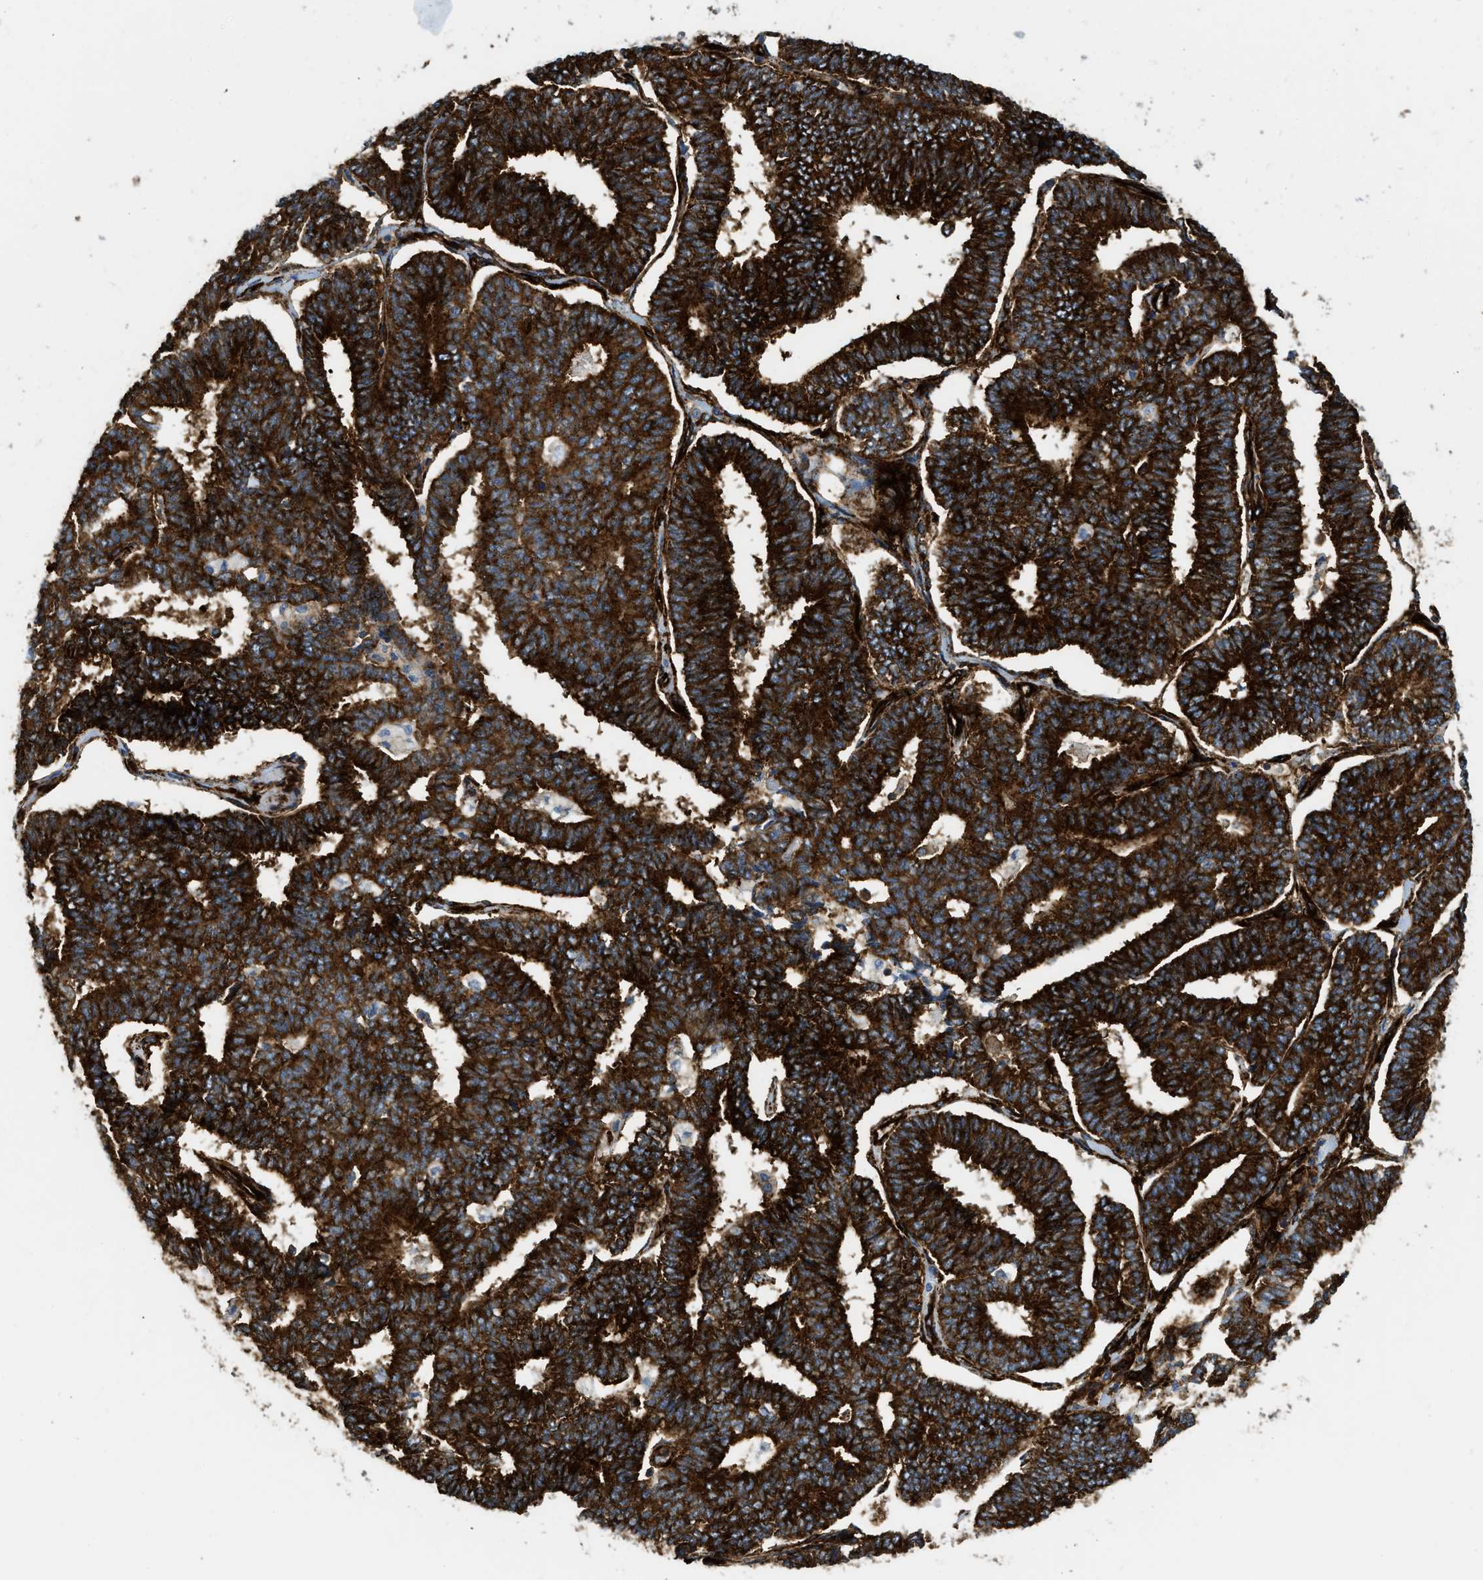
{"staining": {"intensity": "strong", "quantity": ">75%", "location": "cytoplasmic/membranous"}, "tissue": "endometrial cancer", "cell_type": "Tumor cells", "image_type": "cancer", "snomed": [{"axis": "morphology", "description": "Adenocarcinoma, NOS"}, {"axis": "topography", "description": "Endometrium"}], "caption": "Endometrial cancer (adenocarcinoma) stained with IHC demonstrates strong cytoplasmic/membranous expression in approximately >75% of tumor cells.", "gene": "HIP1", "patient": {"sex": "female", "age": 70}}